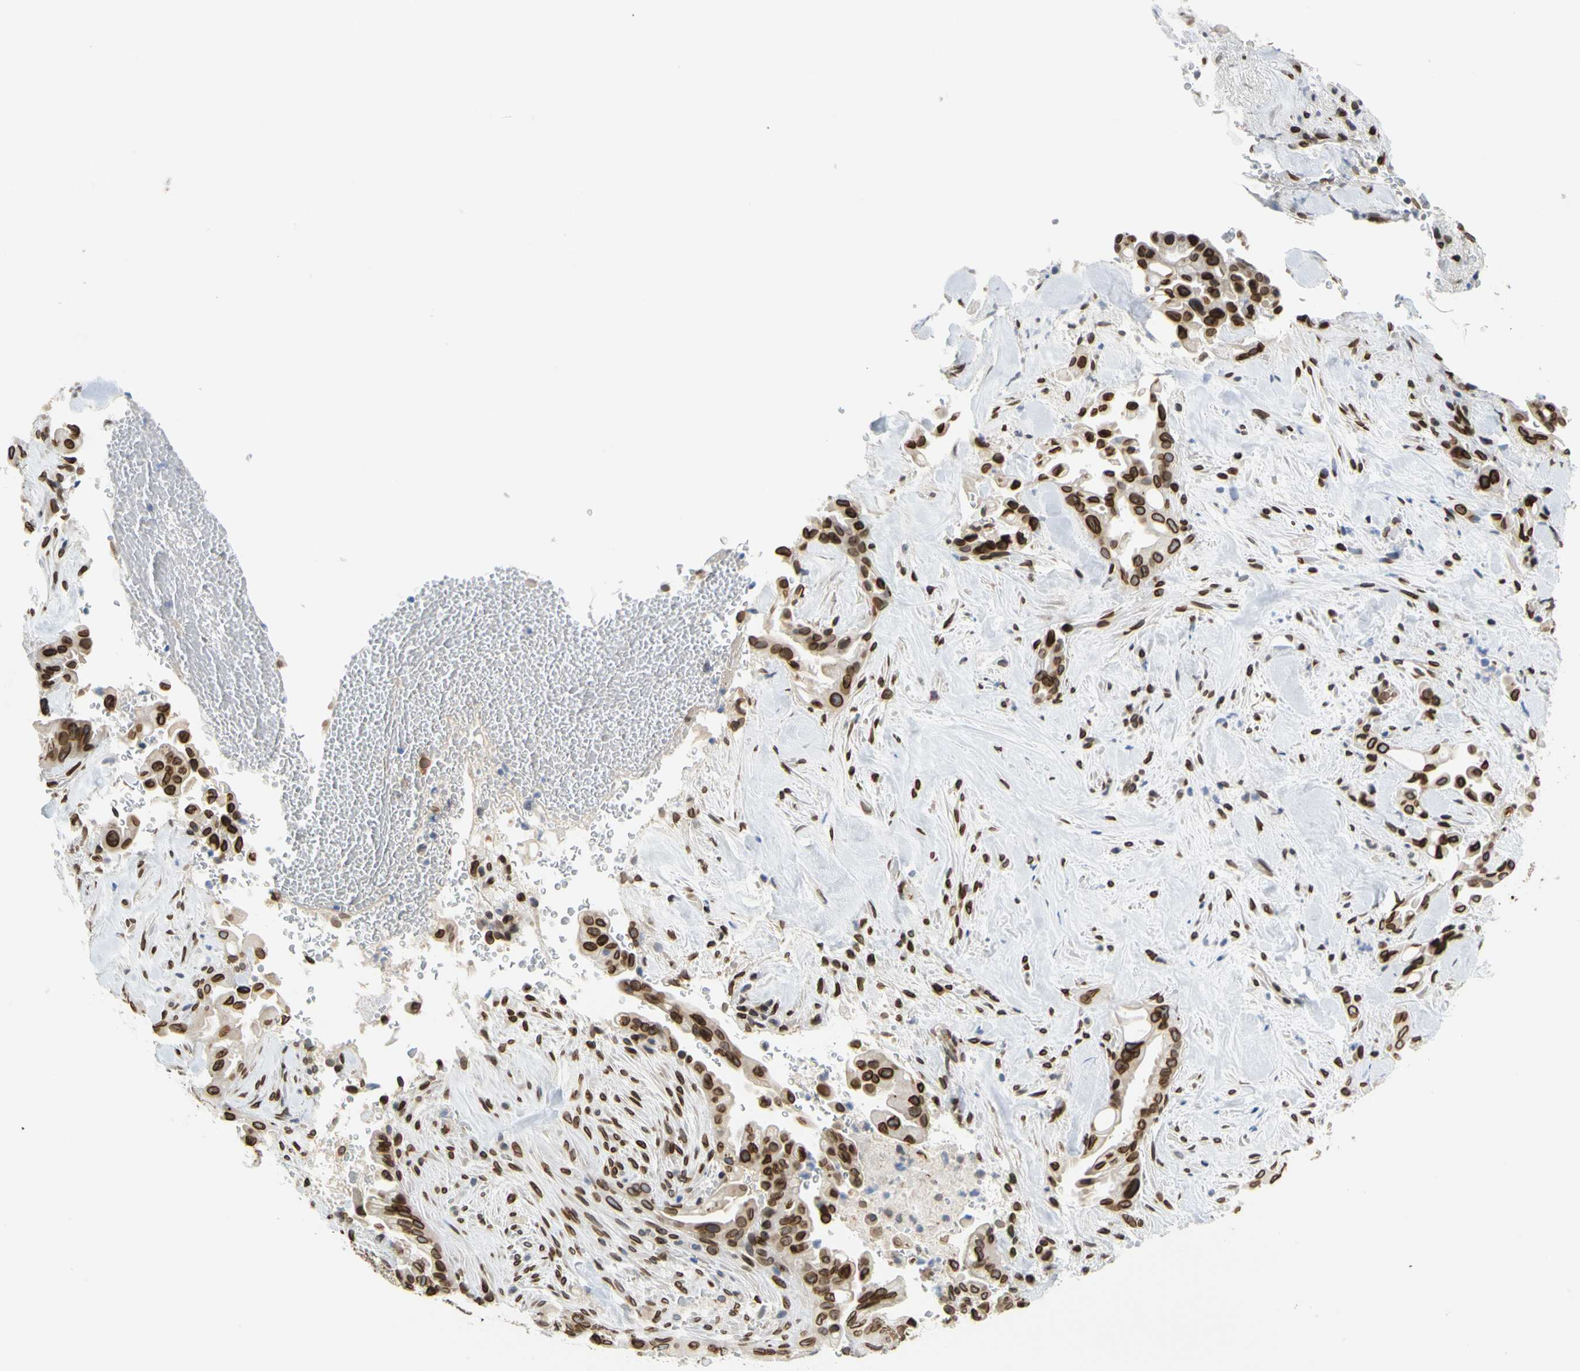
{"staining": {"intensity": "strong", "quantity": ">75%", "location": "cytoplasmic/membranous,nuclear"}, "tissue": "liver cancer", "cell_type": "Tumor cells", "image_type": "cancer", "snomed": [{"axis": "morphology", "description": "Cholangiocarcinoma"}, {"axis": "topography", "description": "Liver"}], "caption": "DAB immunohistochemical staining of cholangiocarcinoma (liver) exhibits strong cytoplasmic/membranous and nuclear protein expression in about >75% of tumor cells.", "gene": "SUN1", "patient": {"sex": "female", "age": 68}}